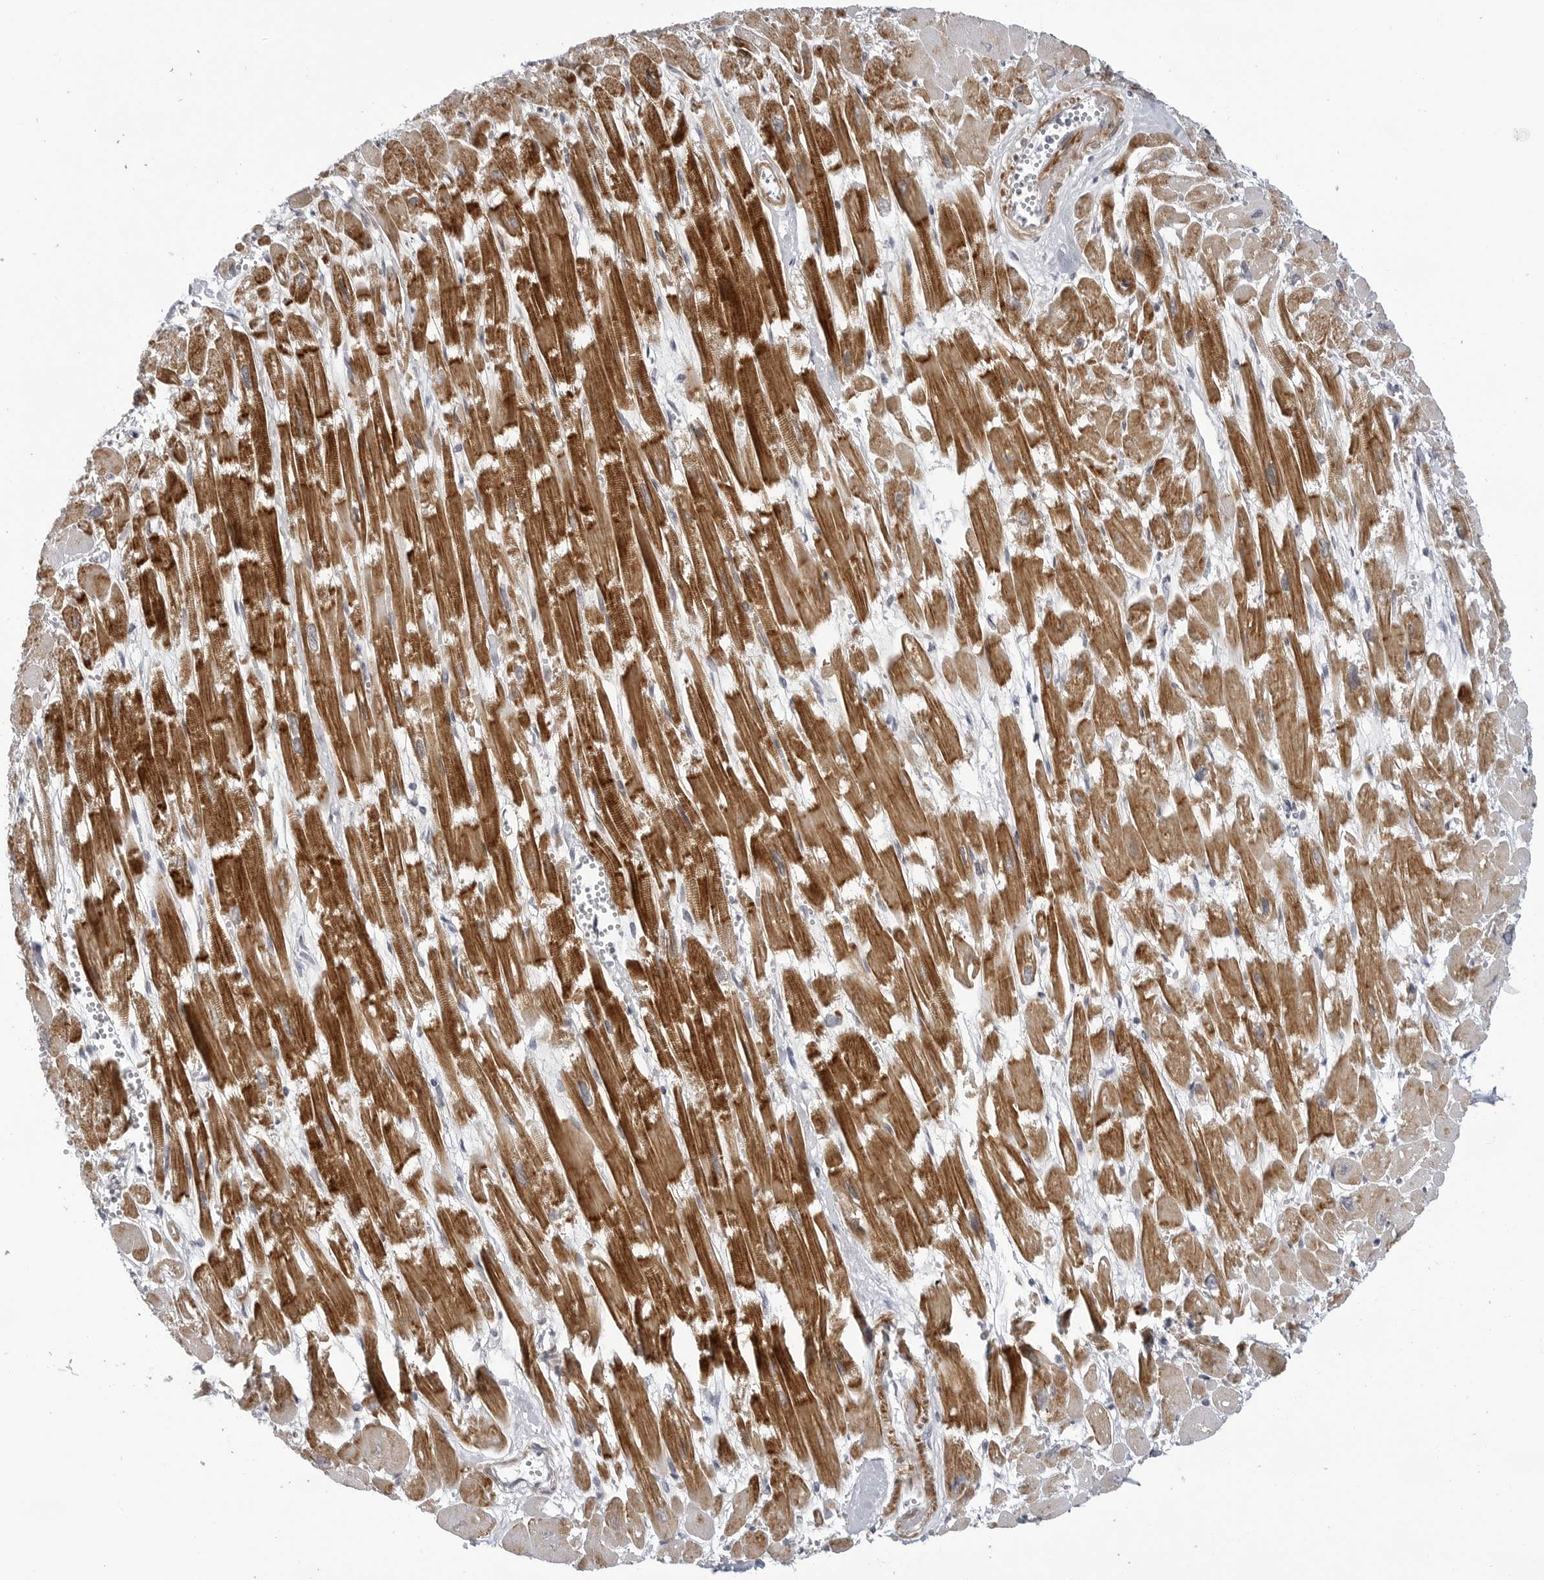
{"staining": {"intensity": "strong", "quantity": ">75%", "location": "cytoplasmic/membranous"}, "tissue": "heart muscle", "cell_type": "Cardiomyocytes", "image_type": "normal", "snomed": [{"axis": "morphology", "description": "Normal tissue, NOS"}, {"axis": "topography", "description": "Heart"}], "caption": "Approximately >75% of cardiomyocytes in normal human heart muscle demonstrate strong cytoplasmic/membranous protein staining as visualized by brown immunohistochemical staining.", "gene": "ADAMTS5", "patient": {"sex": "male", "age": 54}}